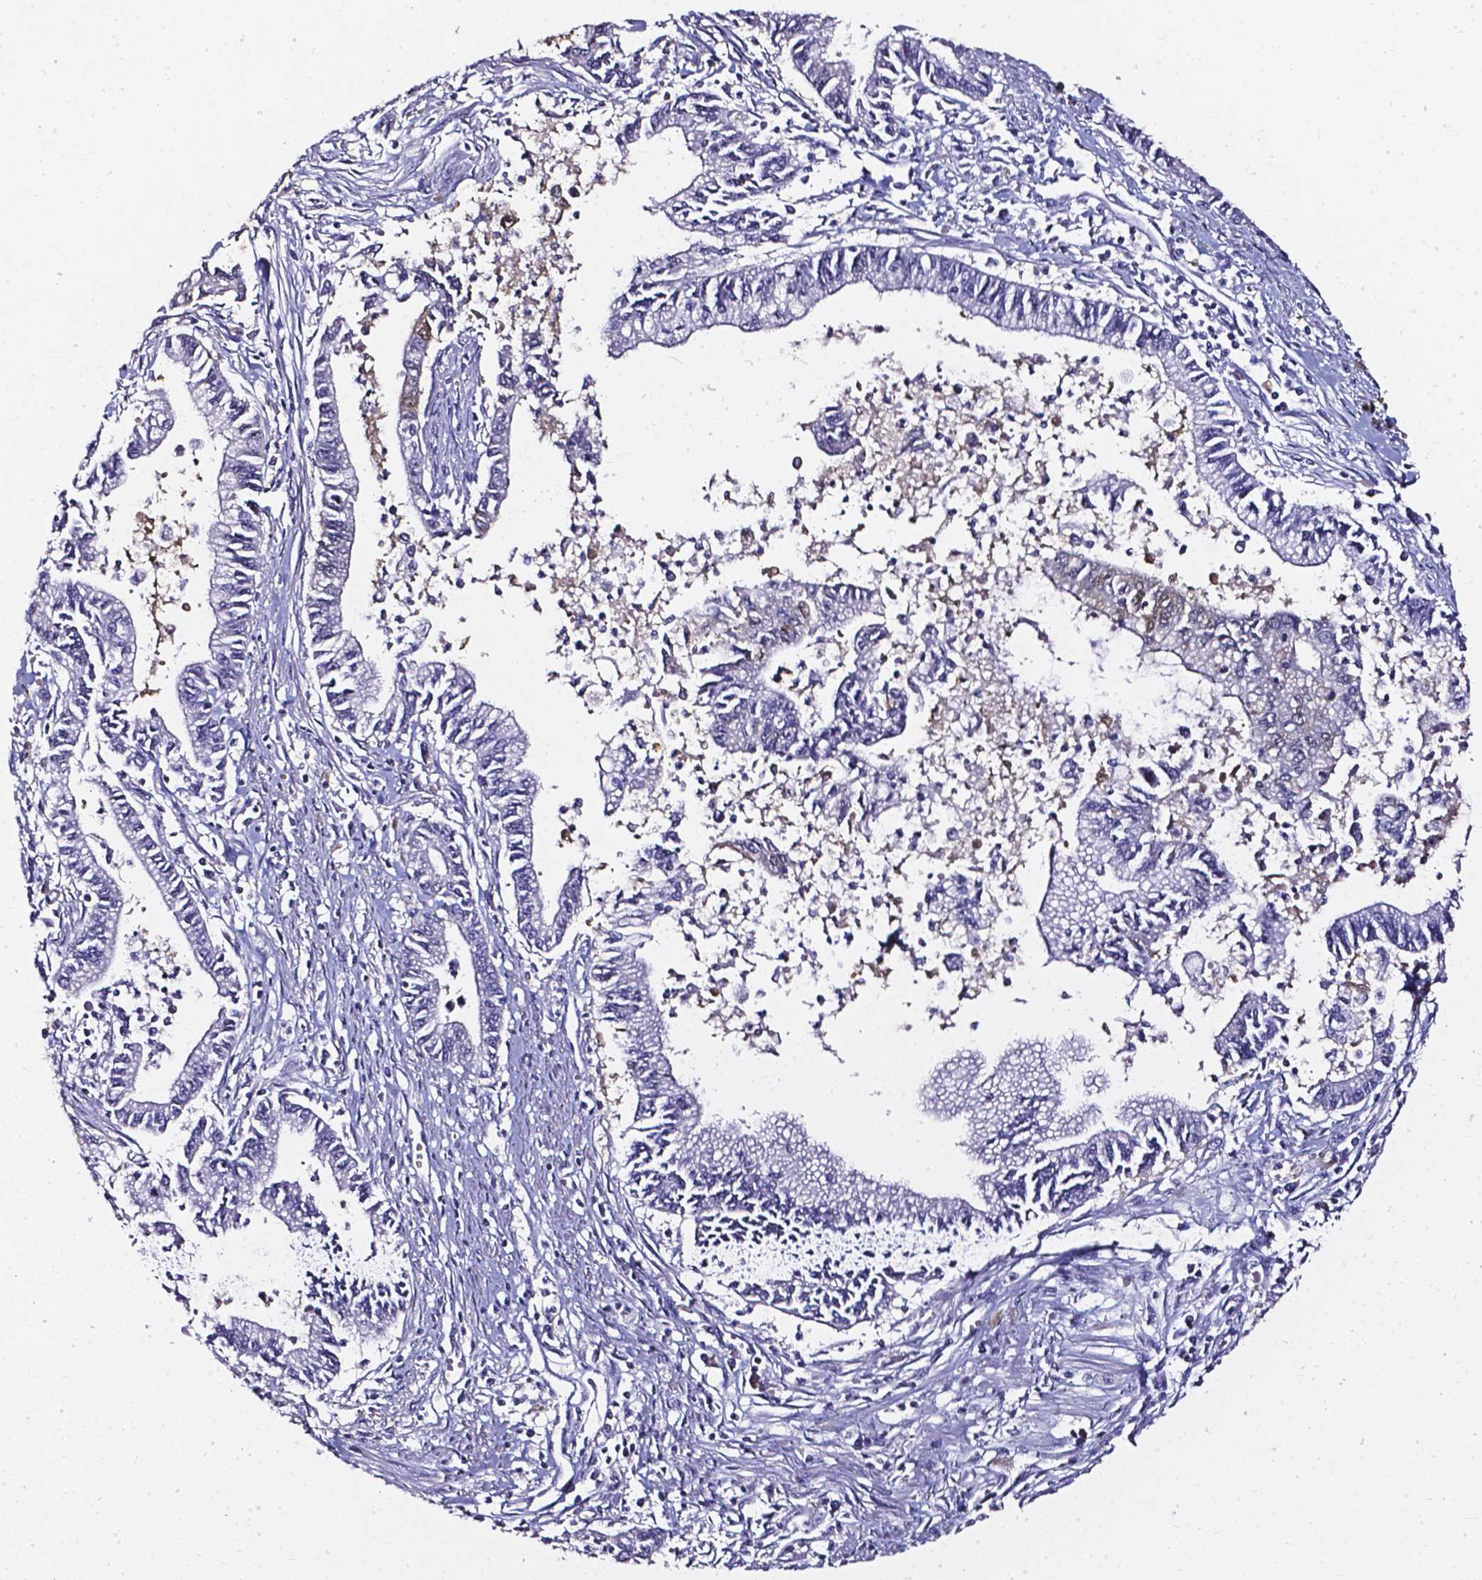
{"staining": {"intensity": "negative", "quantity": "none", "location": "none"}, "tissue": "pancreatic cancer", "cell_type": "Tumor cells", "image_type": "cancer", "snomed": [{"axis": "morphology", "description": "Adenocarcinoma, NOS"}, {"axis": "topography", "description": "Pancreas"}], "caption": "Immunohistochemistry image of human adenocarcinoma (pancreatic) stained for a protein (brown), which shows no staining in tumor cells. Brightfield microscopy of immunohistochemistry stained with DAB (3,3'-diaminobenzidine) (brown) and hematoxylin (blue), captured at high magnification.", "gene": "AKR1B10", "patient": {"sex": "female", "age": 65}}